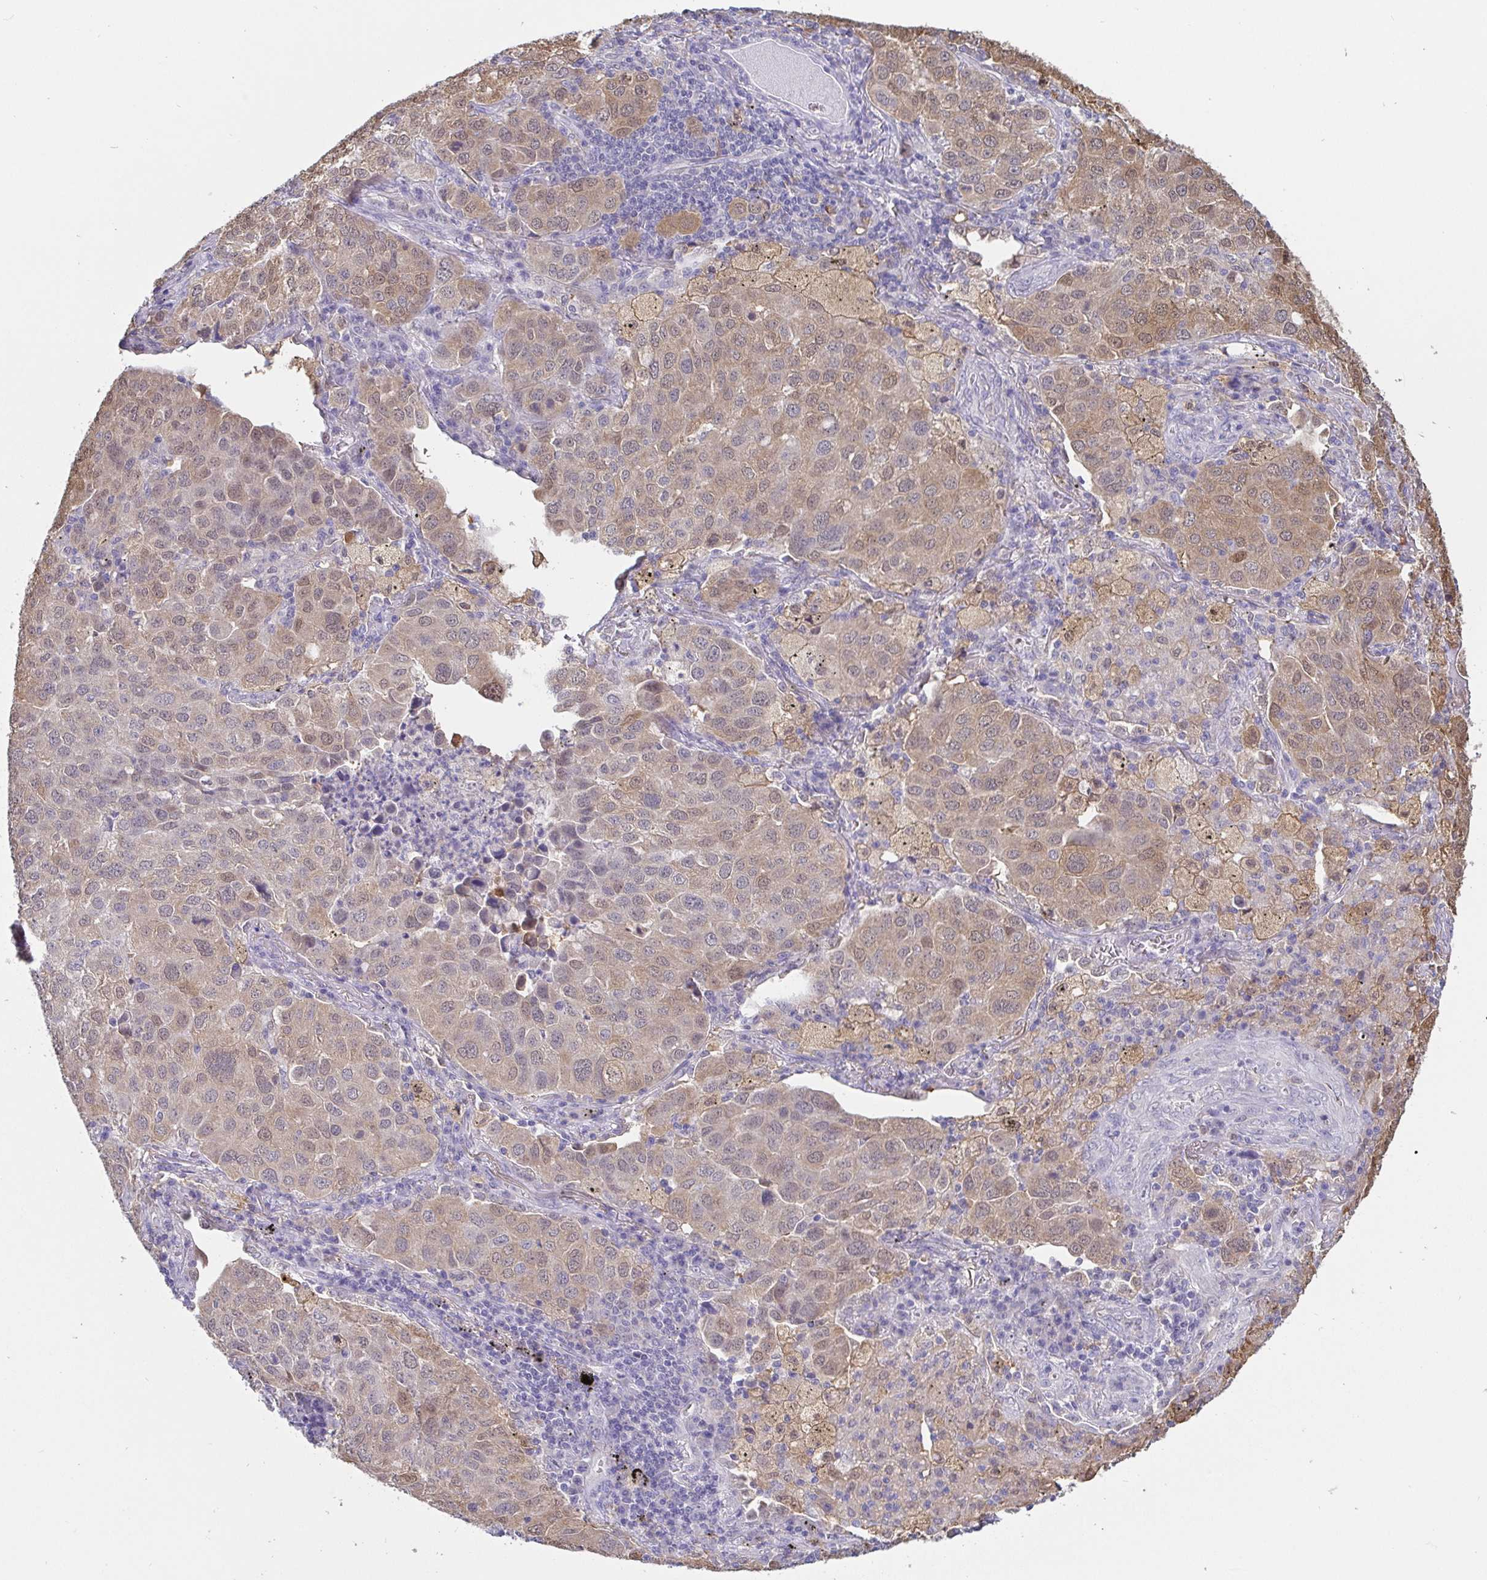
{"staining": {"intensity": "weak", "quantity": "25%-75%", "location": "cytoplasmic/membranous,nuclear"}, "tissue": "lung cancer", "cell_type": "Tumor cells", "image_type": "cancer", "snomed": [{"axis": "morphology", "description": "Adenocarcinoma, NOS"}, {"axis": "morphology", "description": "Adenocarcinoma, metastatic, NOS"}, {"axis": "topography", "description": "Lymph node"}, {"axis": "topography", "description": "Lung"}], "caption": "Lung adenocarcinoma was stained to show a protein in brown. There is low levels of weak cytoplasmic/membranous and nuclear expression in approximately 25%-75% of tumor cells. Immunohistochemistry stains the protein in brown and the nuclei are stained blue.", "gene": "IDH1", "patient": {"sex": "female", "age": 65}}